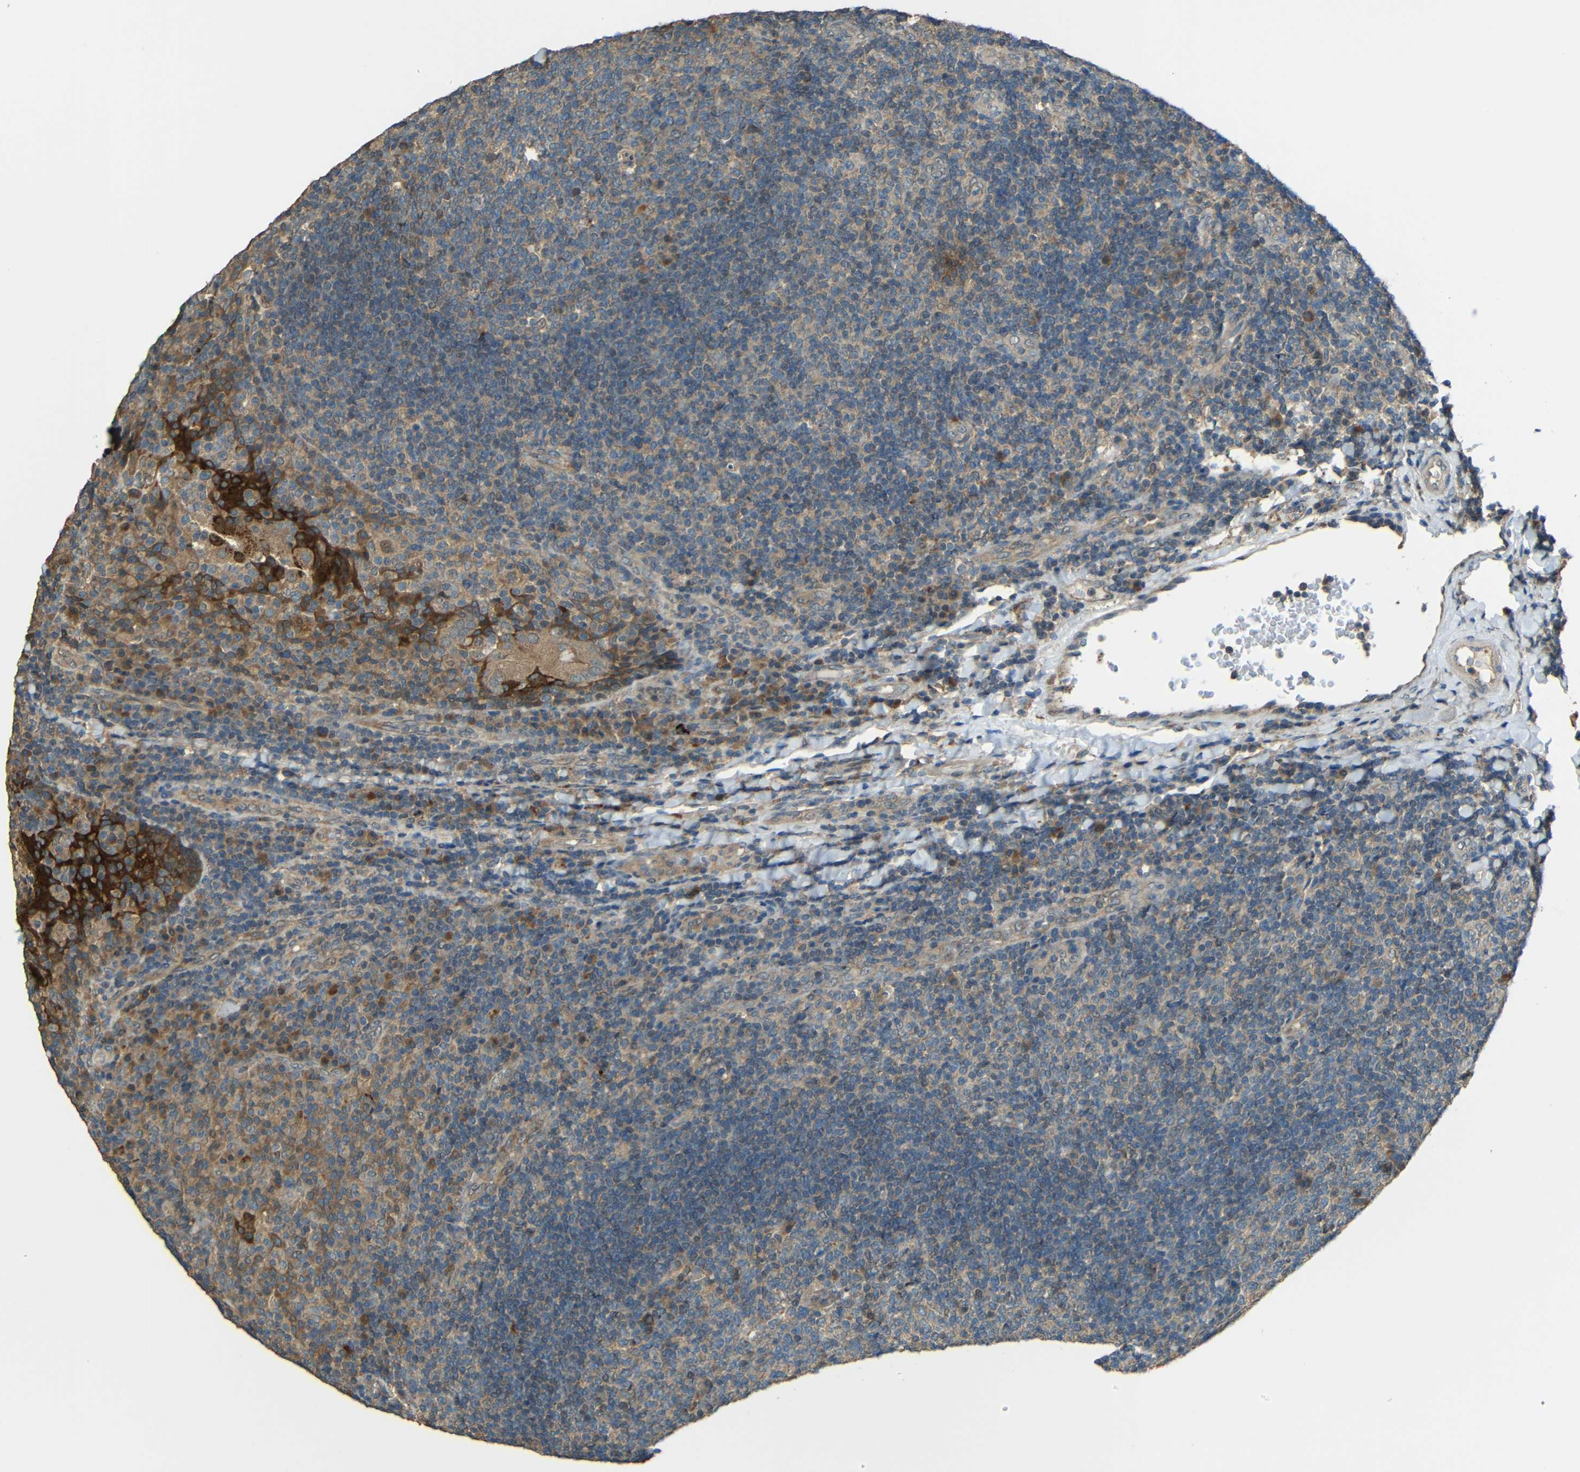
{"staining": {"intensity": "moderate", "quantity": "25%-75%", "location": "cytoplasmic/membranous"}, "tissue": "tonsil", "cell_type": "Germinal center cells", "image_type": "normal", "snomed": [{"axis": "morphology", "description": "Normal tissue, NOS"}, {"axis": "topography", "description": "Tonsil"}], "caption": "A photomicrograph of tonsil stained for a protein shows moderate cytoplasmic/membranous brown staining in germinal center cells. (Stains: DAB (3,3'-diaminobenzidine) in brown, nuclei in blue, Microscopy: brightfield microscopy at high magnification).", "gene": "ACACA", "patient": {"sex": "male", "age": 17}}